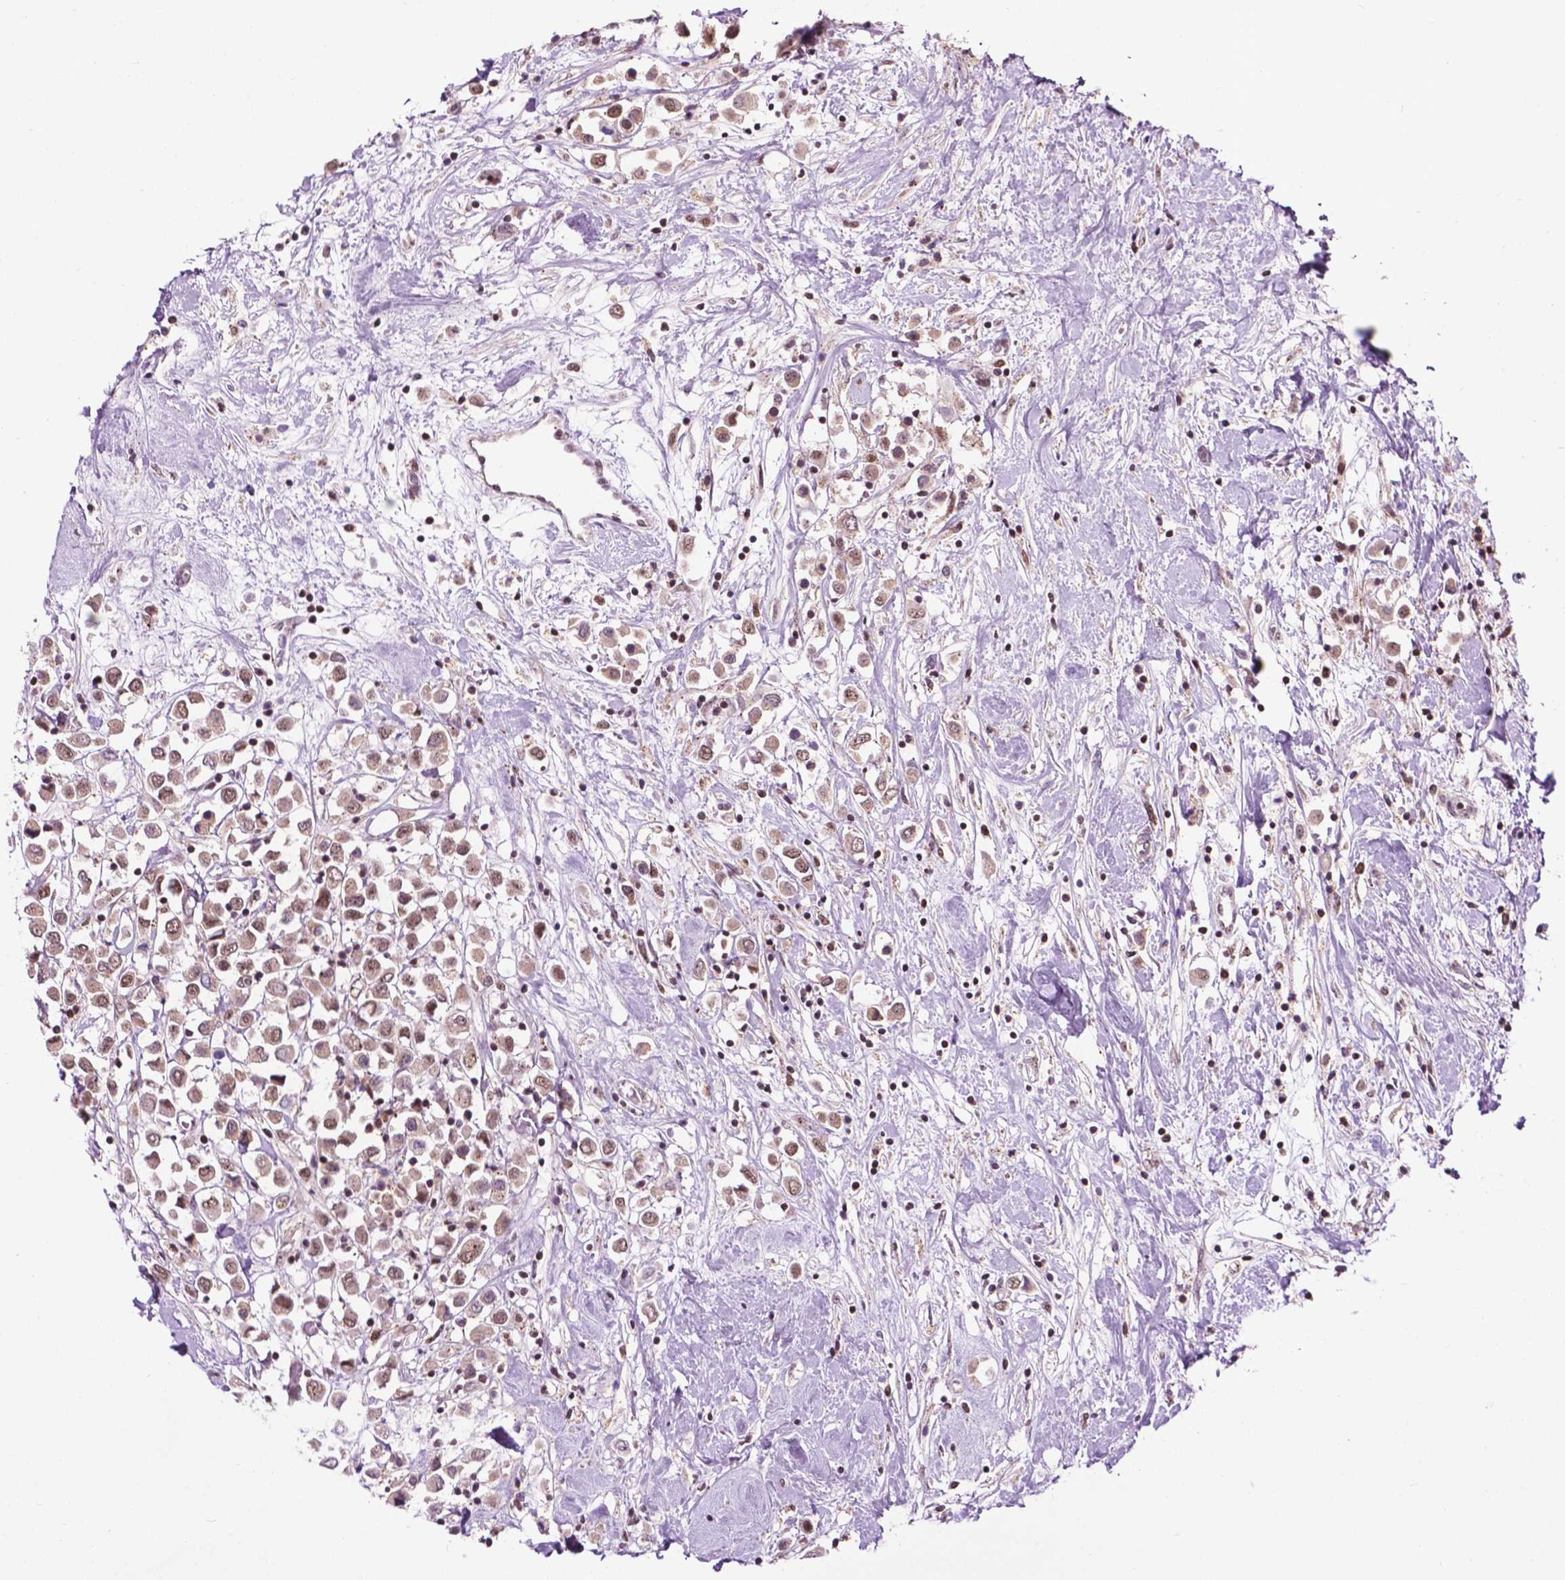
{"staining": {"intensity": "weak", "quantity": ">75%", "location": "nuclear"}, "tissue": "breast cancer", "cell_type": "Tumor cells", "image_type": "cancer", "snomed": [{"axis": "morphology", "description": "Duct carcinoma"}, {"axis": "topography", "description": "Breast"}], "caption": "Immunohistochemical staining of breast cancer exhibits low levels of weak nuclear protein staining in about >75% of tumor cells. (Brightfield microscopy of DAB IHC at high magnification).", "gene": "EAF1", "patient": {"sex": "female", "age": 61}}